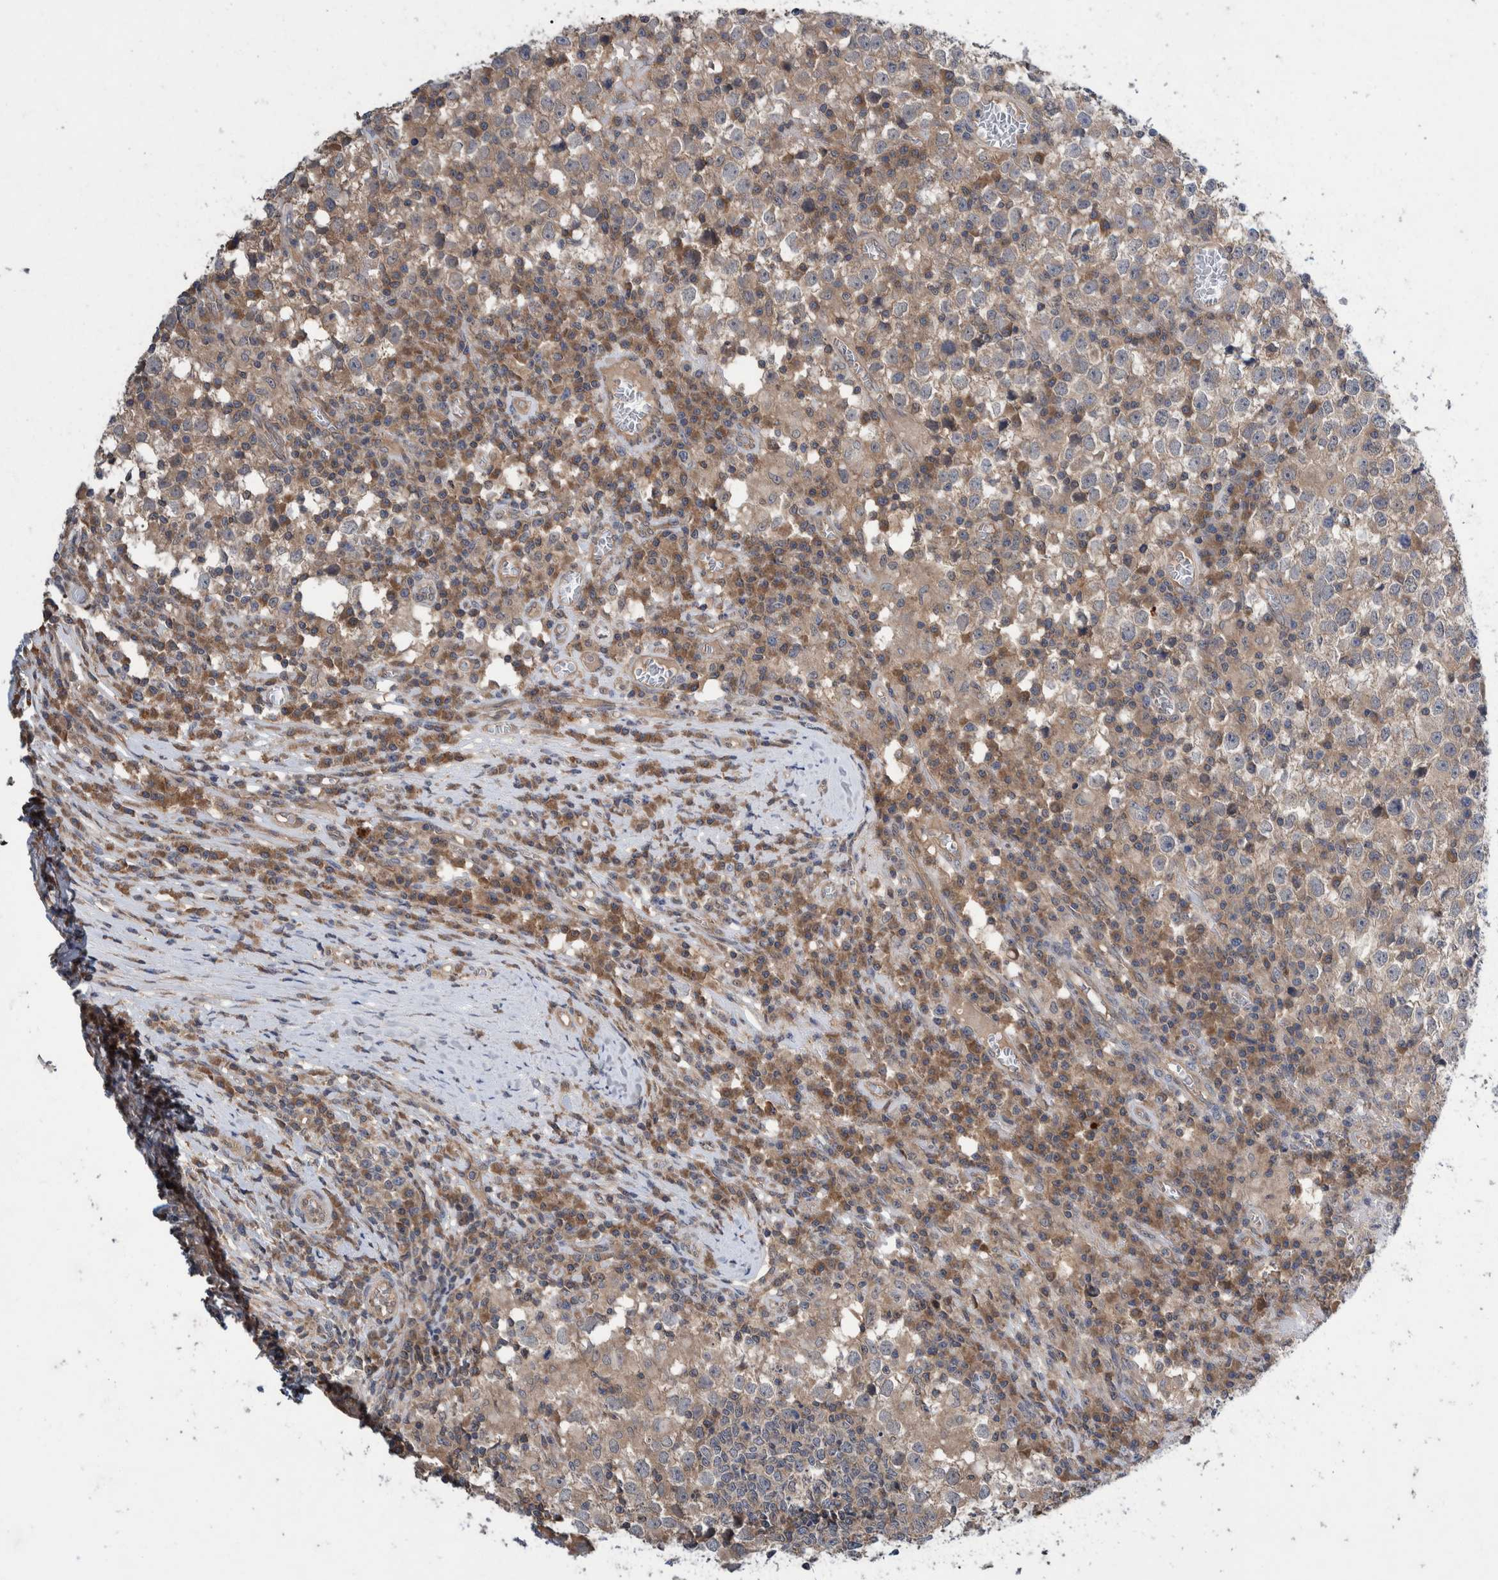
{"staining": {"intensity": "weak", "quantity": "25%-75%", "location": "cytoplasmic/membranous"}, "tissue": "testis cancer", "cell_type": "Tumor cells", "image_type": "cancer", "snomed": [{"axis": "morphology", "description": "Seminoma, NOS"}, {"axis": "topography", "description": "Testis"}], "caption": "A photomicrograph showing weak cytoplasmic/membranous expression in approximately 25%-75% of tumor cells in seminoma (testis), as visualized by brown immunohistochemical staining.", "gene": "PLPBP", "patient": {"sex": "male", "age": 65}}